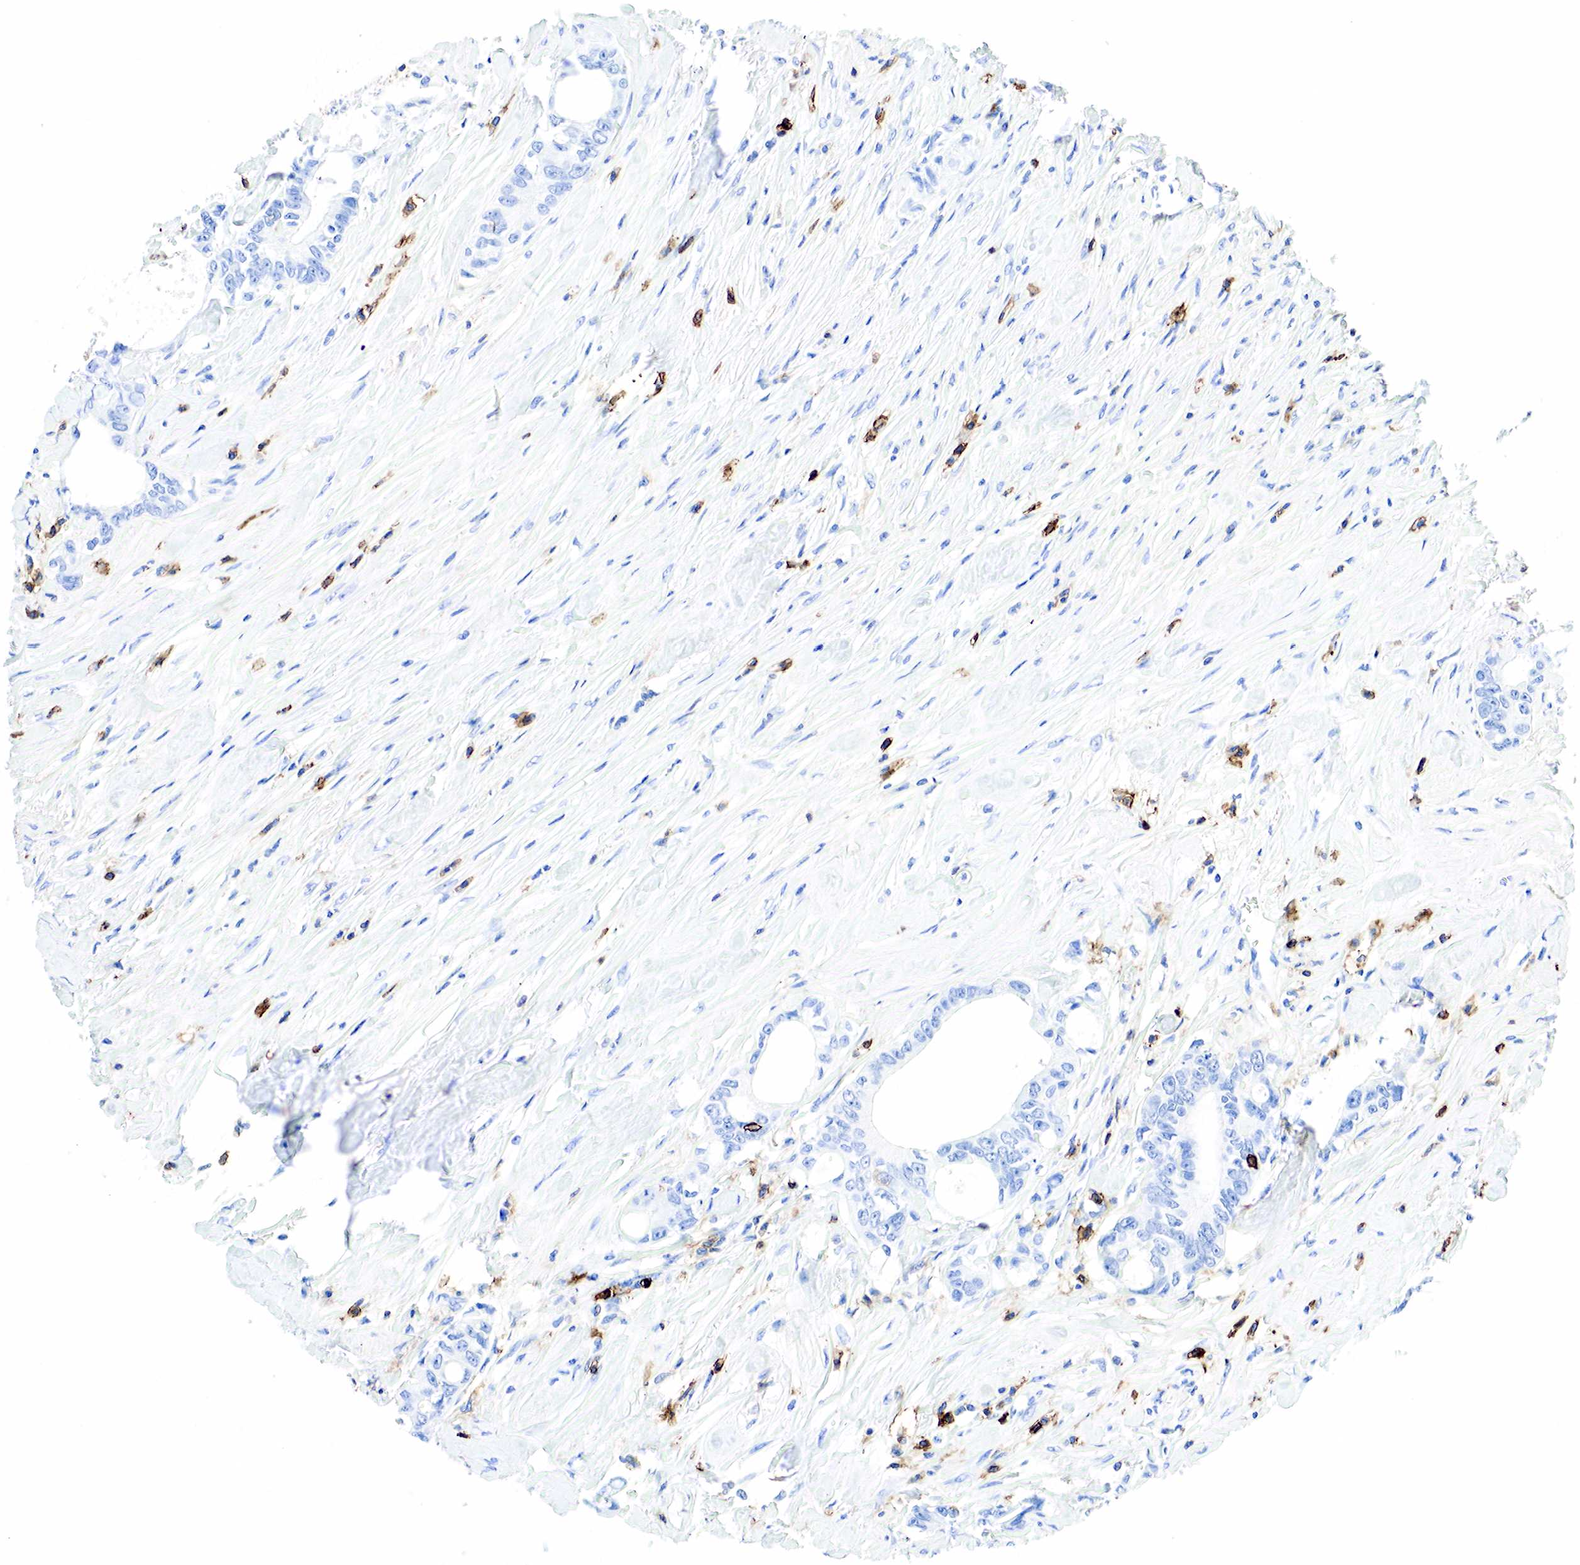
{"staining": {"intensity": "negative", "quantity": "none", "location": "none"}, "tissue": "colorectal cancer", "cell_type": "Tumor cells", "image_type": "cancer", "snomed": [{"axis": "morphology", "description": "Adenocarcinoma, NOS"}, {"axis": "topography", "description": "Rectum"}], "caption": "Protein analysis of colorectal cancer demonstrates no significant staining in tumor cells.", "gene": "PTPRC", "patient": {"sex": "female", "age": 57}}